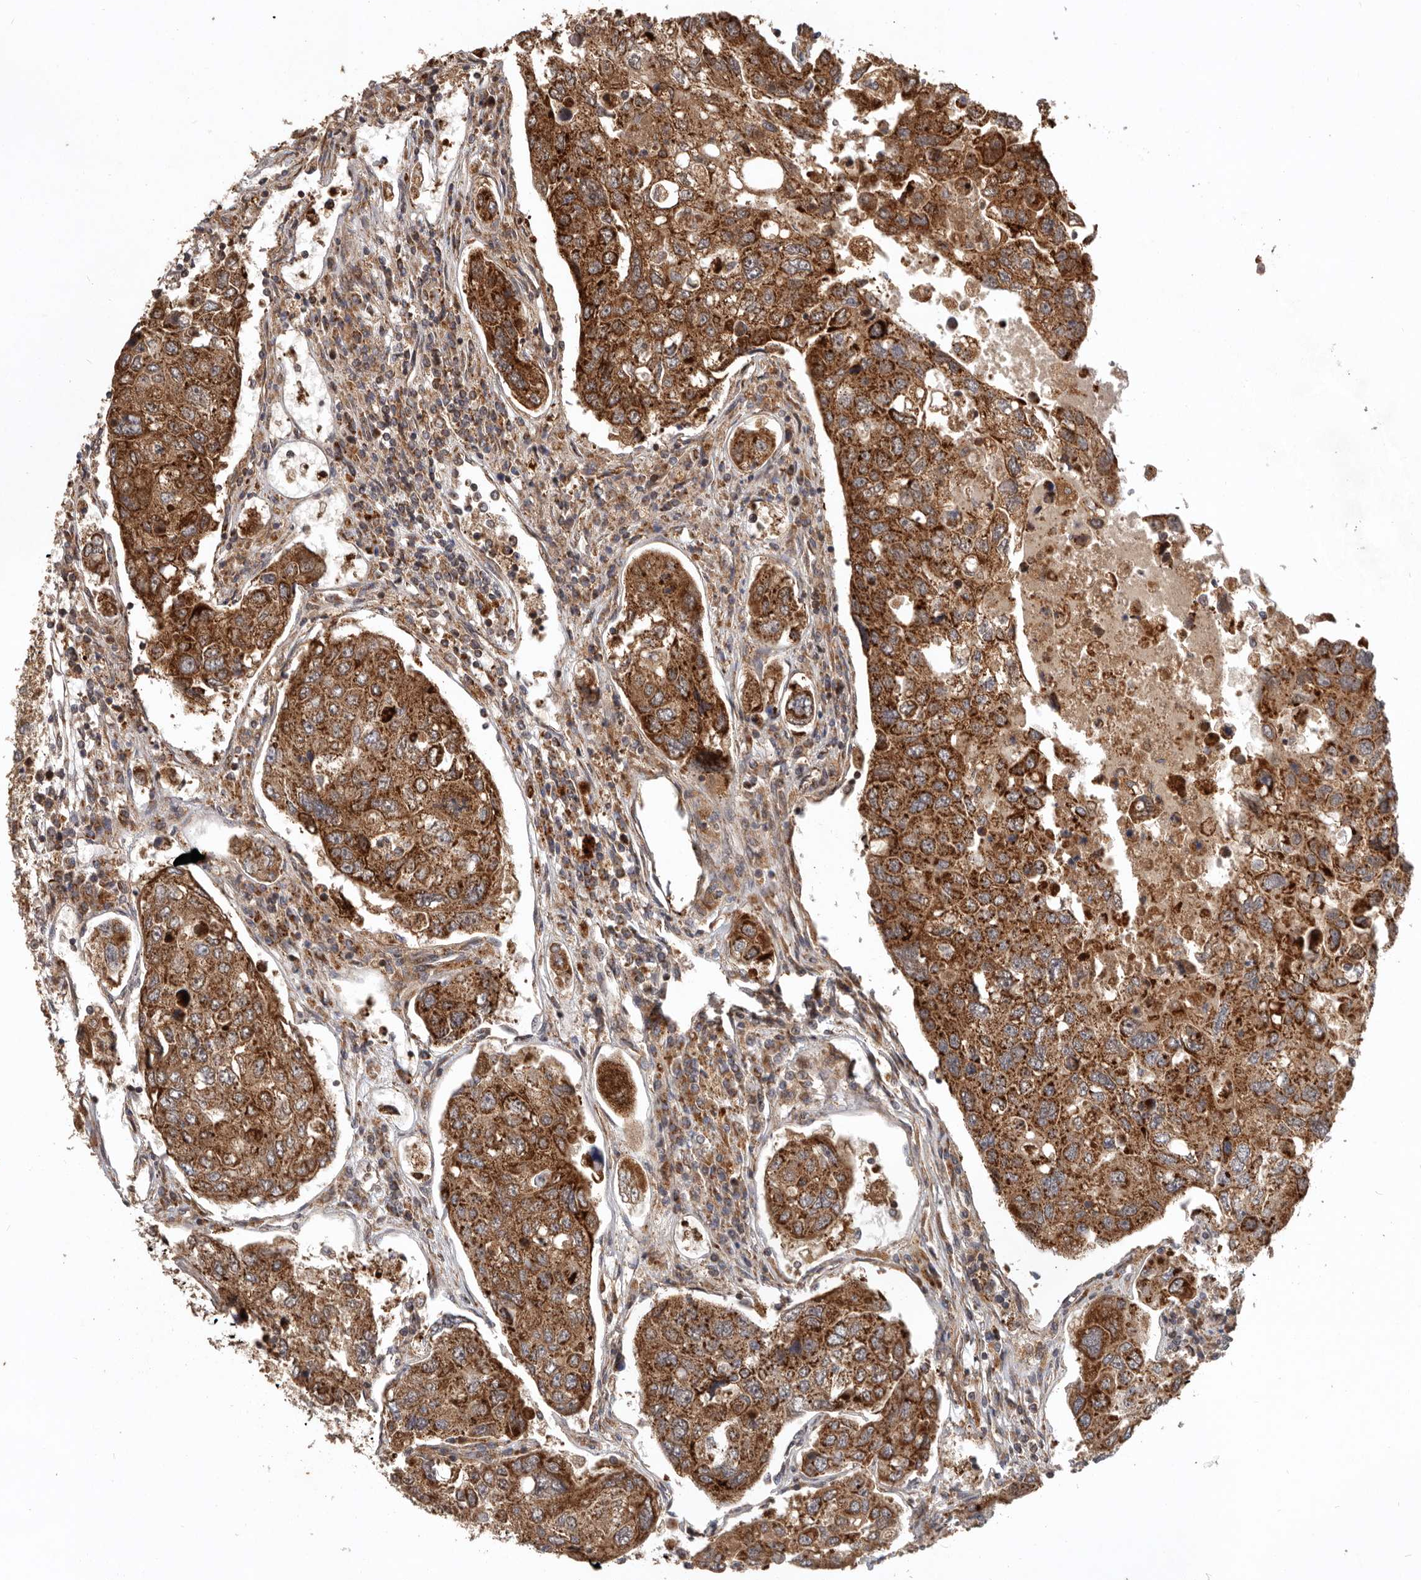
{"staining": {"intensity": "strong", "quantity": ">75%", "location": "cytoplasmic/membranous"}, "tissue": "urothelial cancer", "cell_type": "Tumor cells", "image_type": "cancer", "snomed": [{"axis": "morphology", "description": "Urothelial carcinoma, High grade"}, {"axis": "topography", "description": "Lymph node"}, {"axis": "topography", "description": "Urinary bladder"}], "caption": "Immunohistochemistry (IHC) staining of high-grade urothelial carcinoma, which shows high levels of strong cytoplasmic/membranous positivity in about >75% of tumor cells indicating strong cytoplasmic/membranous protein expression. The staining was performed using DAB (3,3'-diaminobenzidine) (brown) for protein detection and nuclei were counterstained in hematoxylin (blue).", "gene": "MRPS10", "patient": {"sex": "male", "age": 51}}